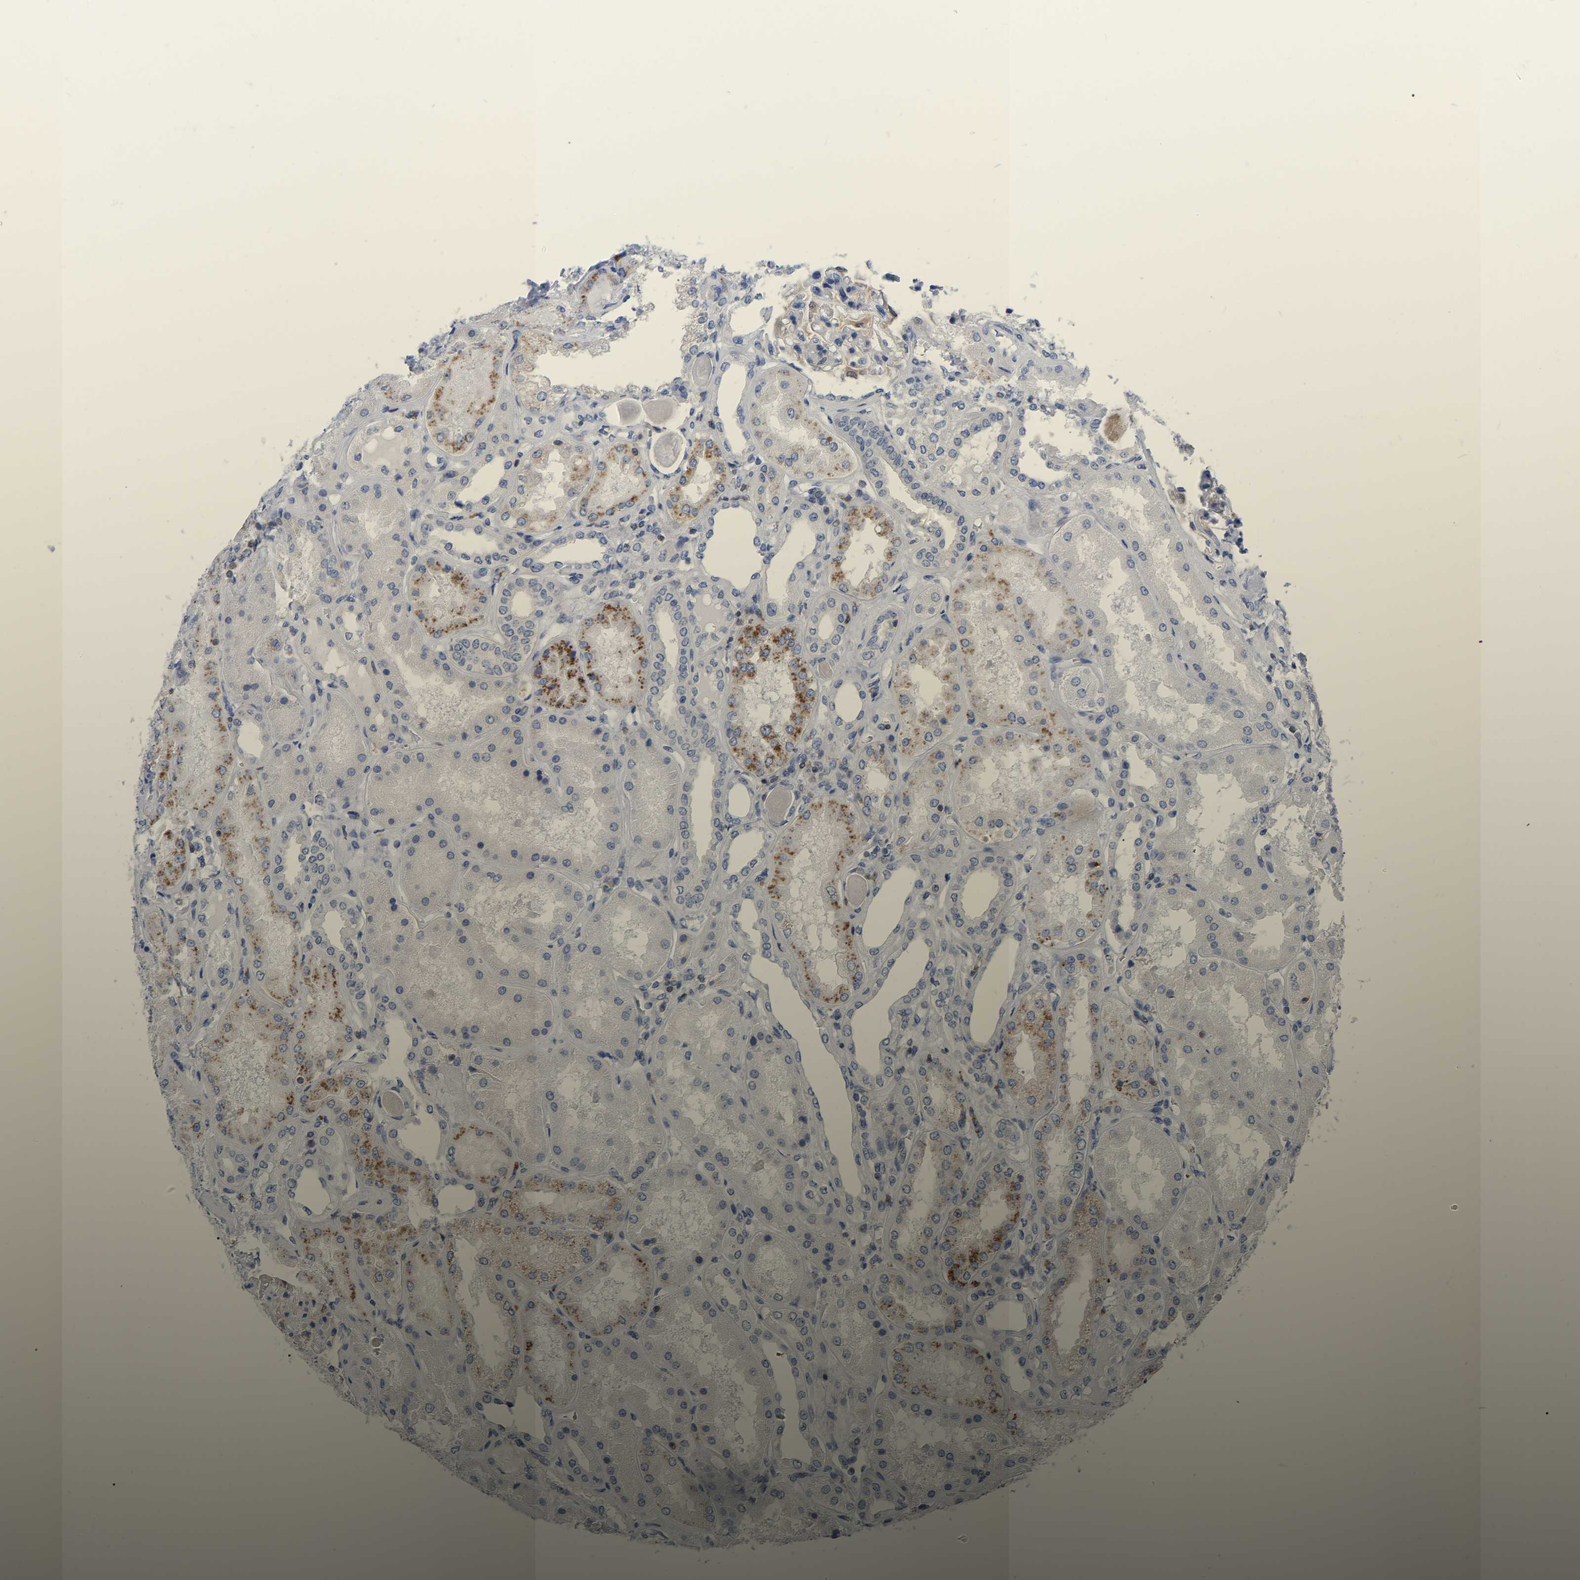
{"staining": {"intensity": "weak", "quantity": "<25%", "location": "cytoplasmic/membranous"}, "tissue": "kidney", "cell_type": "Cells in glomeruli", "image_type": "normal", "snomed": [{"axis": "morphology", "description": "Normal tissue, NOS"}, {"axis": "topography", "description": "Kidney"}], "caption": "High magnification brightfield microscopy of unremarkable kidney stained with DAB (3,3'-diaminobenzidine) (brown) and counterstained with hematoxylin (blue): cells in glomeruli show no significant staining. (Stains: DAB immunohistochemistry with hematoxylin counter stain, Microscopy: brightfield microscopy at high magnification).", "gene": "PTPN7", "patient": {"sex": "female", "age": 56}}